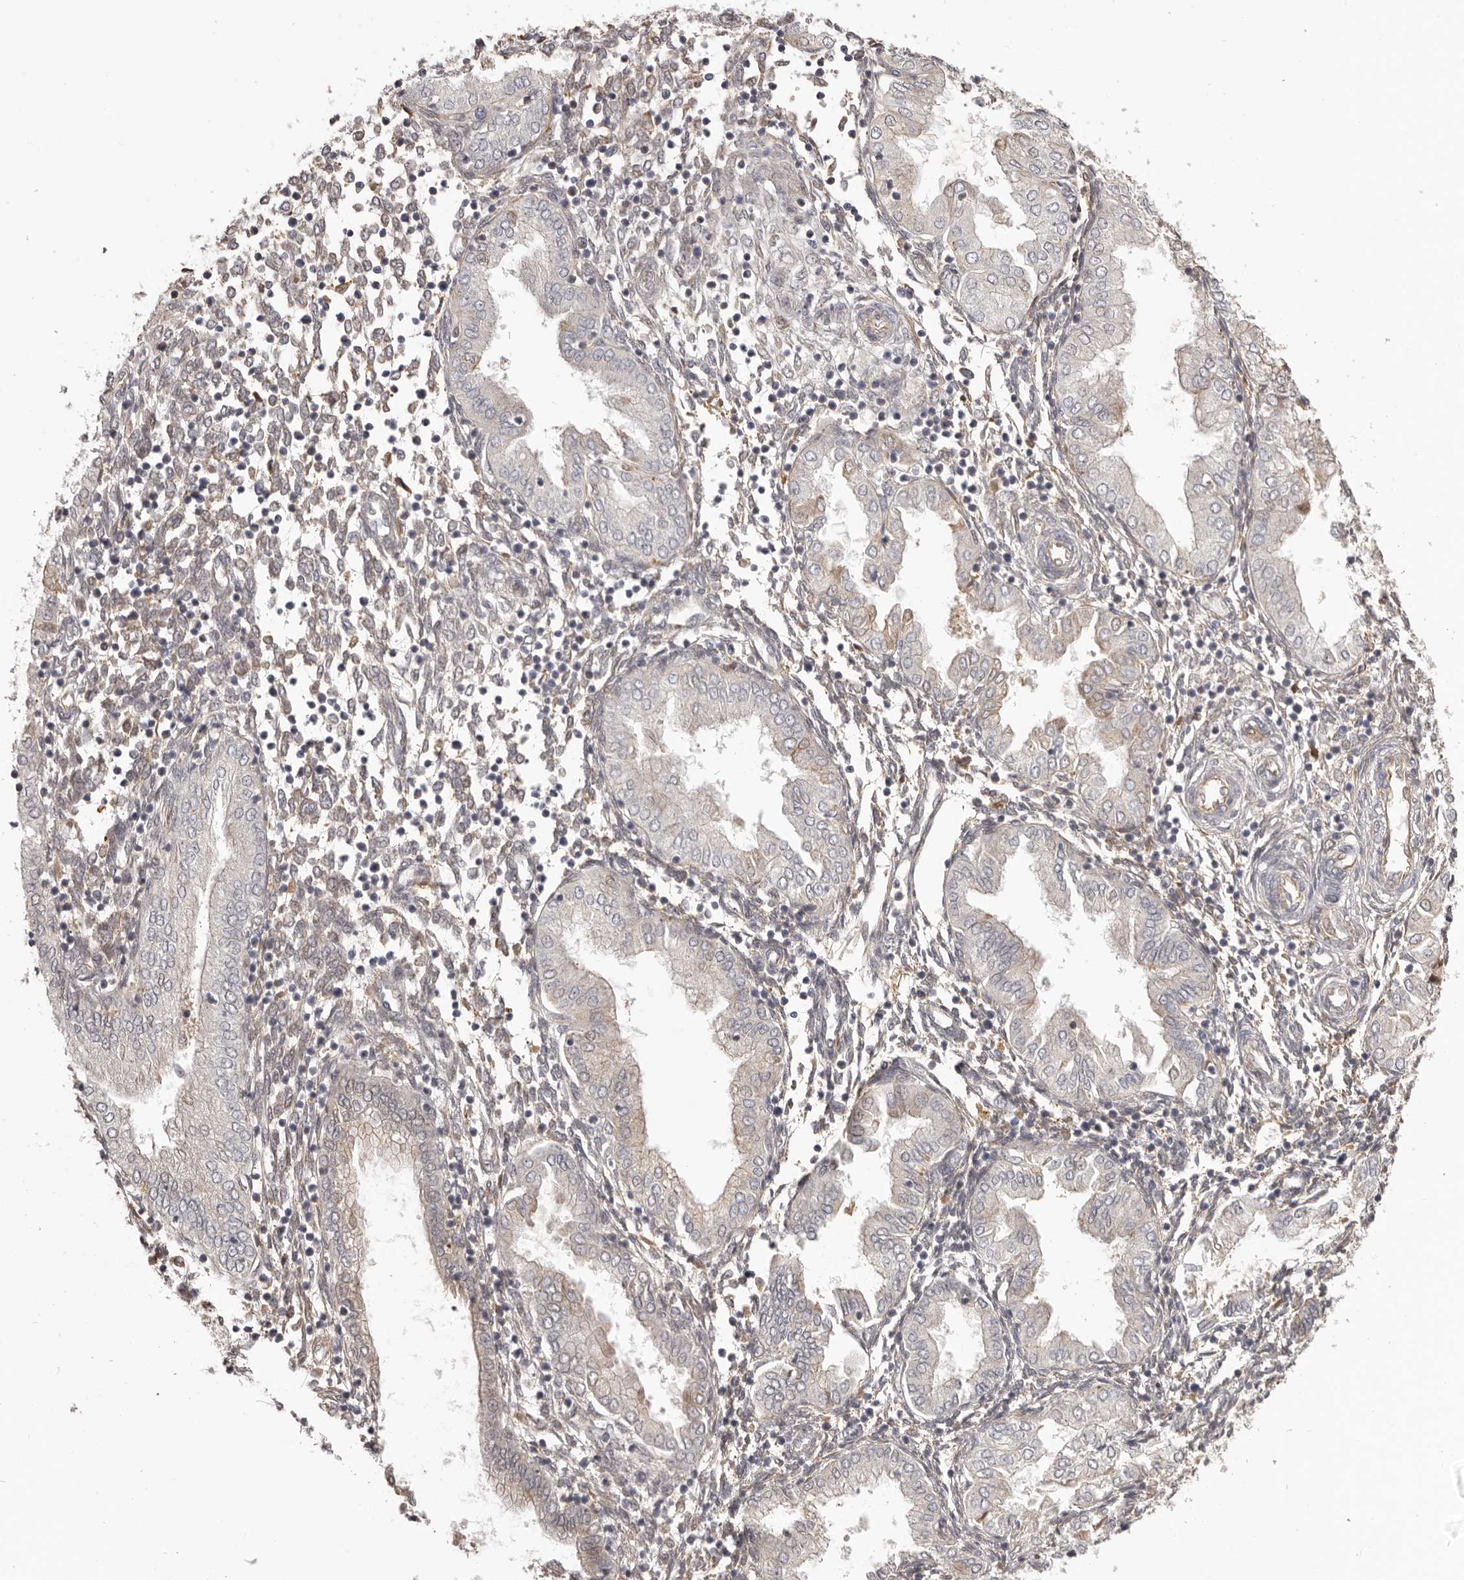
{"staining": {"intensity": "weak", "quantity": "<25%", "location": "cytoplasmic/membranous"}, "tissue": "endometrium", "cell_type": "Cells in endometrial stroma", "image_type": "normal", "snomed": [{"axis": "morphology", "description": "Normal tissue, NOS"}, {"axis": "topography", "description": "Endometrium"}], "caption": "Cells in endometrial stroma are negative for brown protein staining in benign endometrium. (DAB (3,3'-diaminobenzidine) IHC, high magnification).", "gene": "OTUD3", "patient": {"sex": "female", "age": 53}}